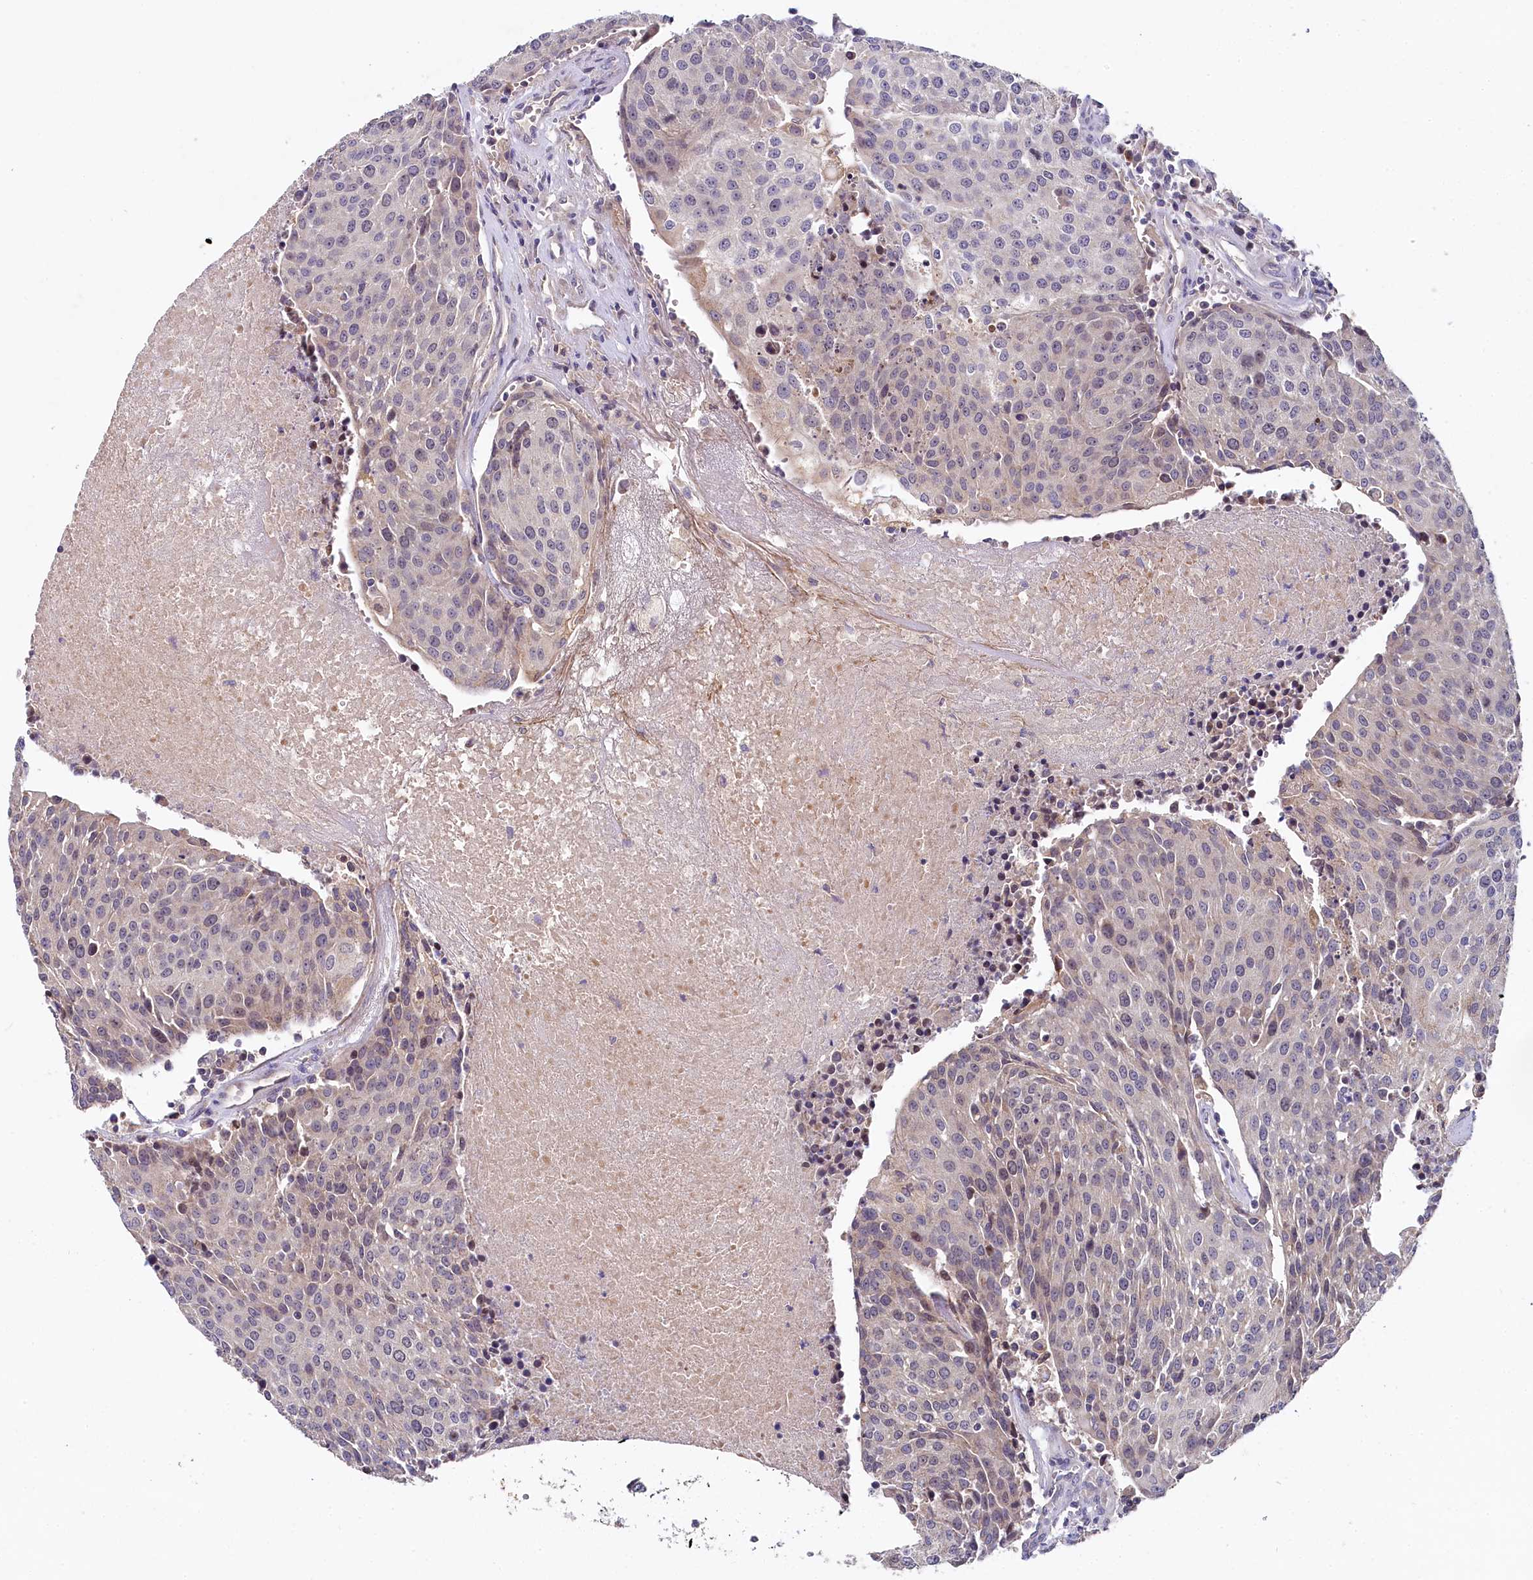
{"staining": {"intensity": "weak", "quantity": "<25%", "location": "cytoplasmic/membranous"}, "tissue": "urothelial cancer", "cell_type": "Tumor cells", "image_type": "cancer", "snomed": [{"axis": "morphology", "description": "Urothelial carcinoma, High grade"}, {"axis": "topography", "description": "Urinary bladder"}], "caption": "High magnification brightfield microscopy of urothelial carcinoma (high-grade) stained with DAB (brown) and counterstained with hematoxylin (blue): tumor cells show no significant expression. (DAB immunohistochemistry (IHC) with hematoxylin counter stain).", "gene": "SPINK9", "patient": {"sex": "female", "age": 85}}